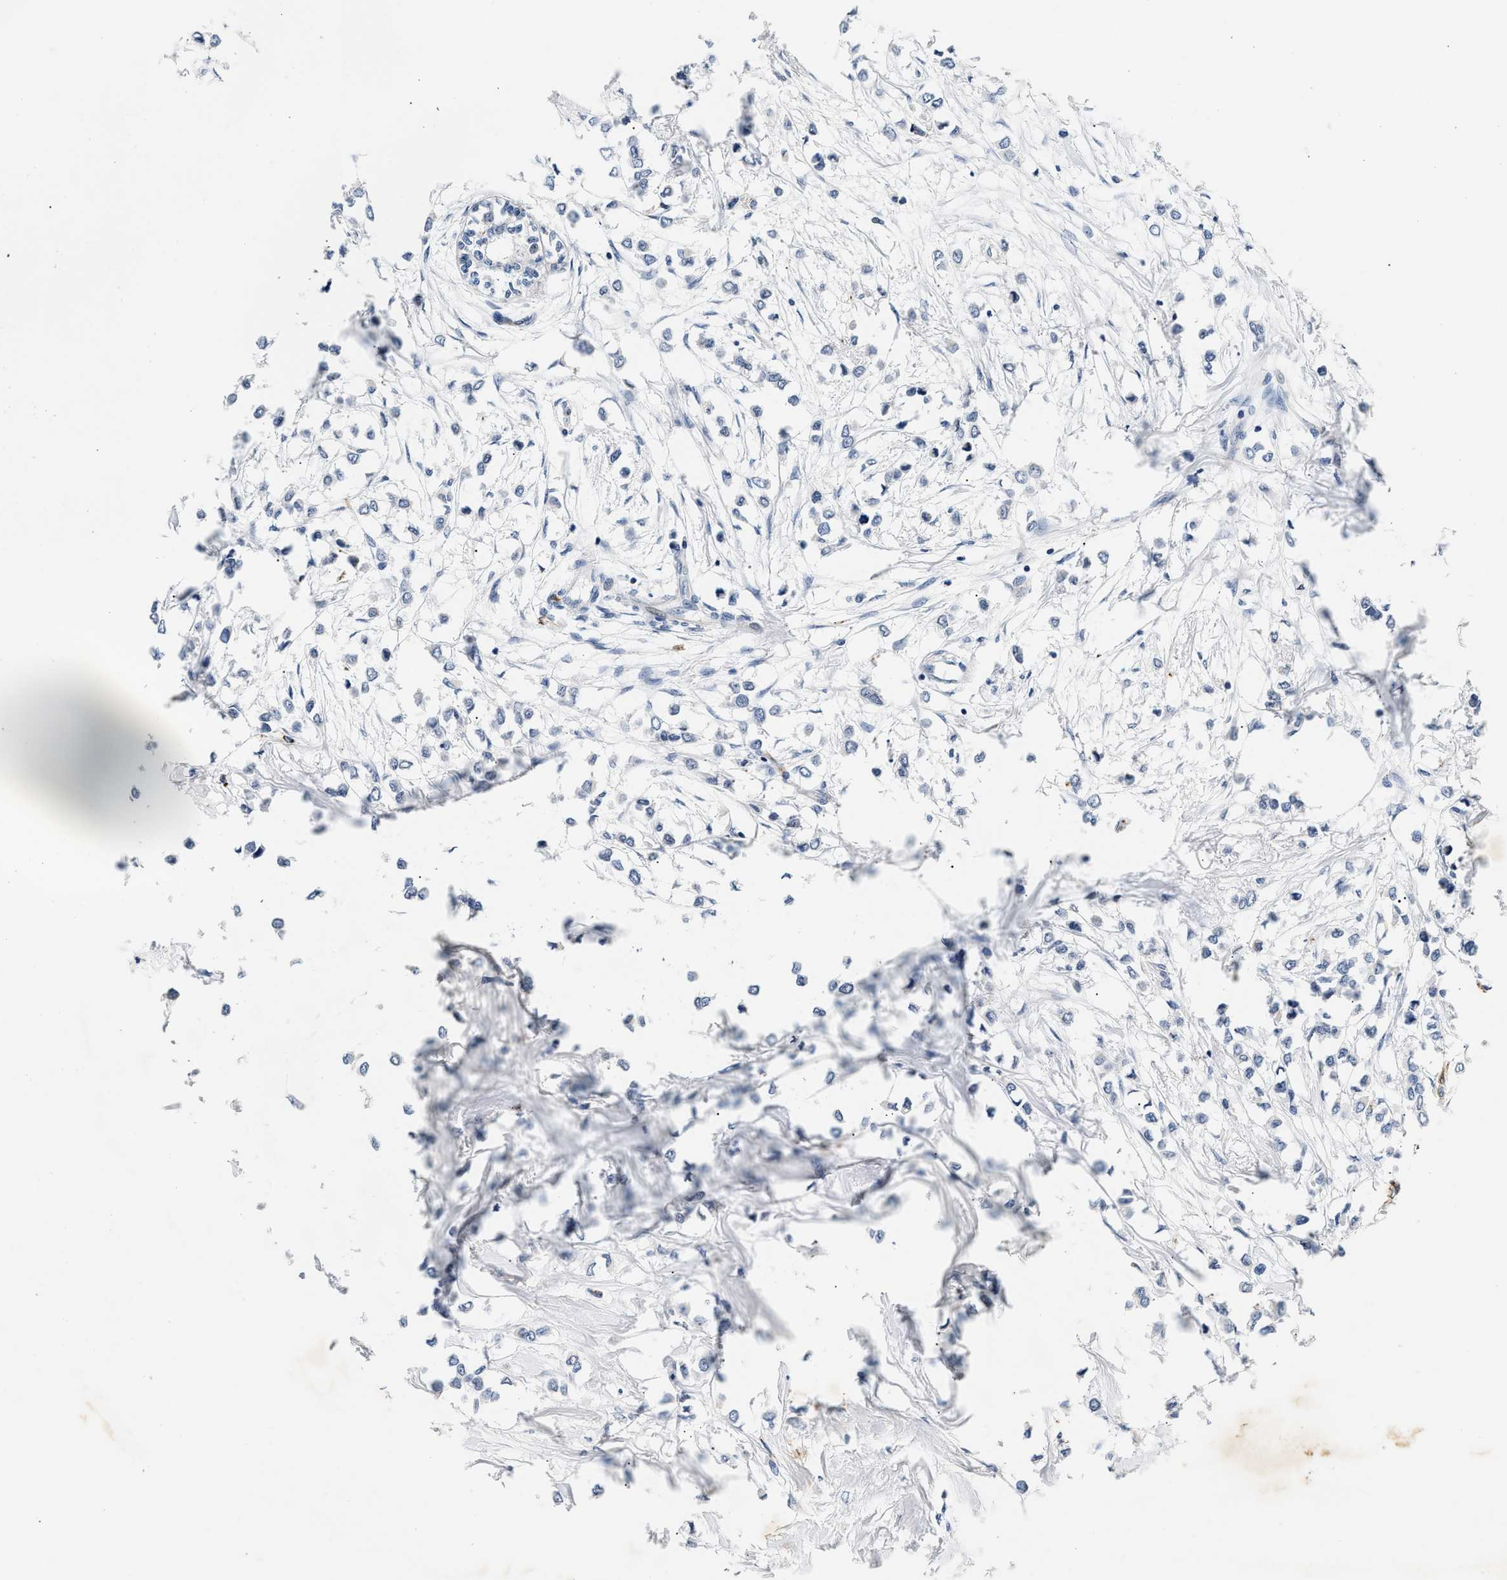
{"staining": {"intensity": "negative", "quantity": "none", "location": "none"}, "tissue": "breast cancer", "cell_type": "Tumor cells", "image_type": "cancer", "snomed": [{"axis": "morphology", "description": "Lobular carcinoma"}, {"axis": "topography", "description": "Breast"}], "caption": "IHC photomicrograph of lobular carcinoma (breast) stained for a protein (brown), which shows no staining in tumor cells.", "gene": "MED22", "patient": {"sex": "female", "age": 51}}